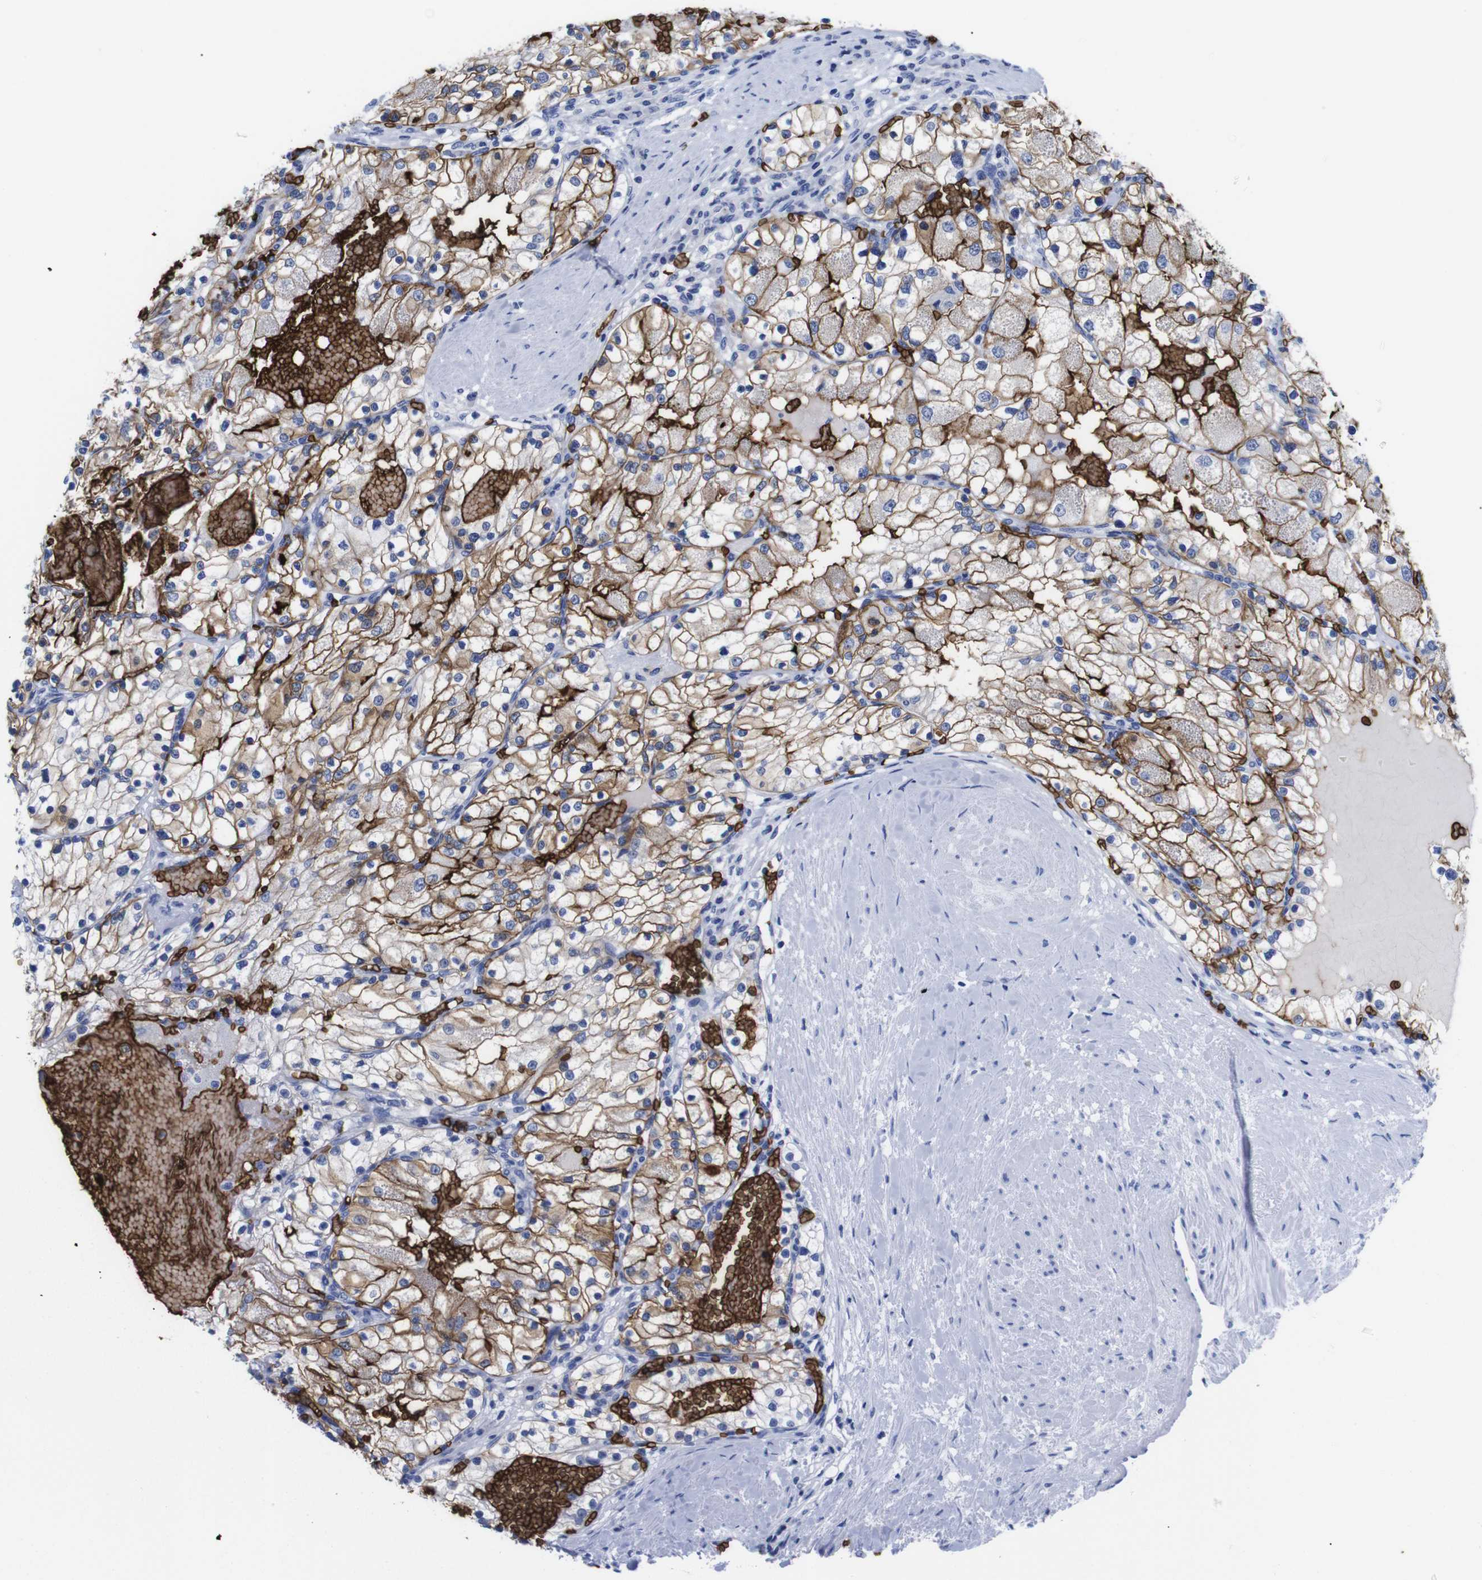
{"staining": {"intensity": "strong", "quantity": ">75%", "location": "cytoplasmic/membranous"}, "tissue": "renal cancer", "cell_type": "Tumor cells", "image_type": "cancer", "snomed": [{"axis": "morphology", "description": "Adenocarcinoma, NOS"}, {"axis": "topography", "description": "Kidney"}], "caption": "Immunohistochemistry (IHC) histopathology image of neoplastic tissue: human renal cancer stained using immunohistochemistry reveals high levels of strong protein expression localized specifically in the cytoplasmic/membranous of tumor cells, appearing as a cytoplasmic/membranous brown color.", "gene": "S1PR2", "patient": {"sex": "male", "age": 68}}